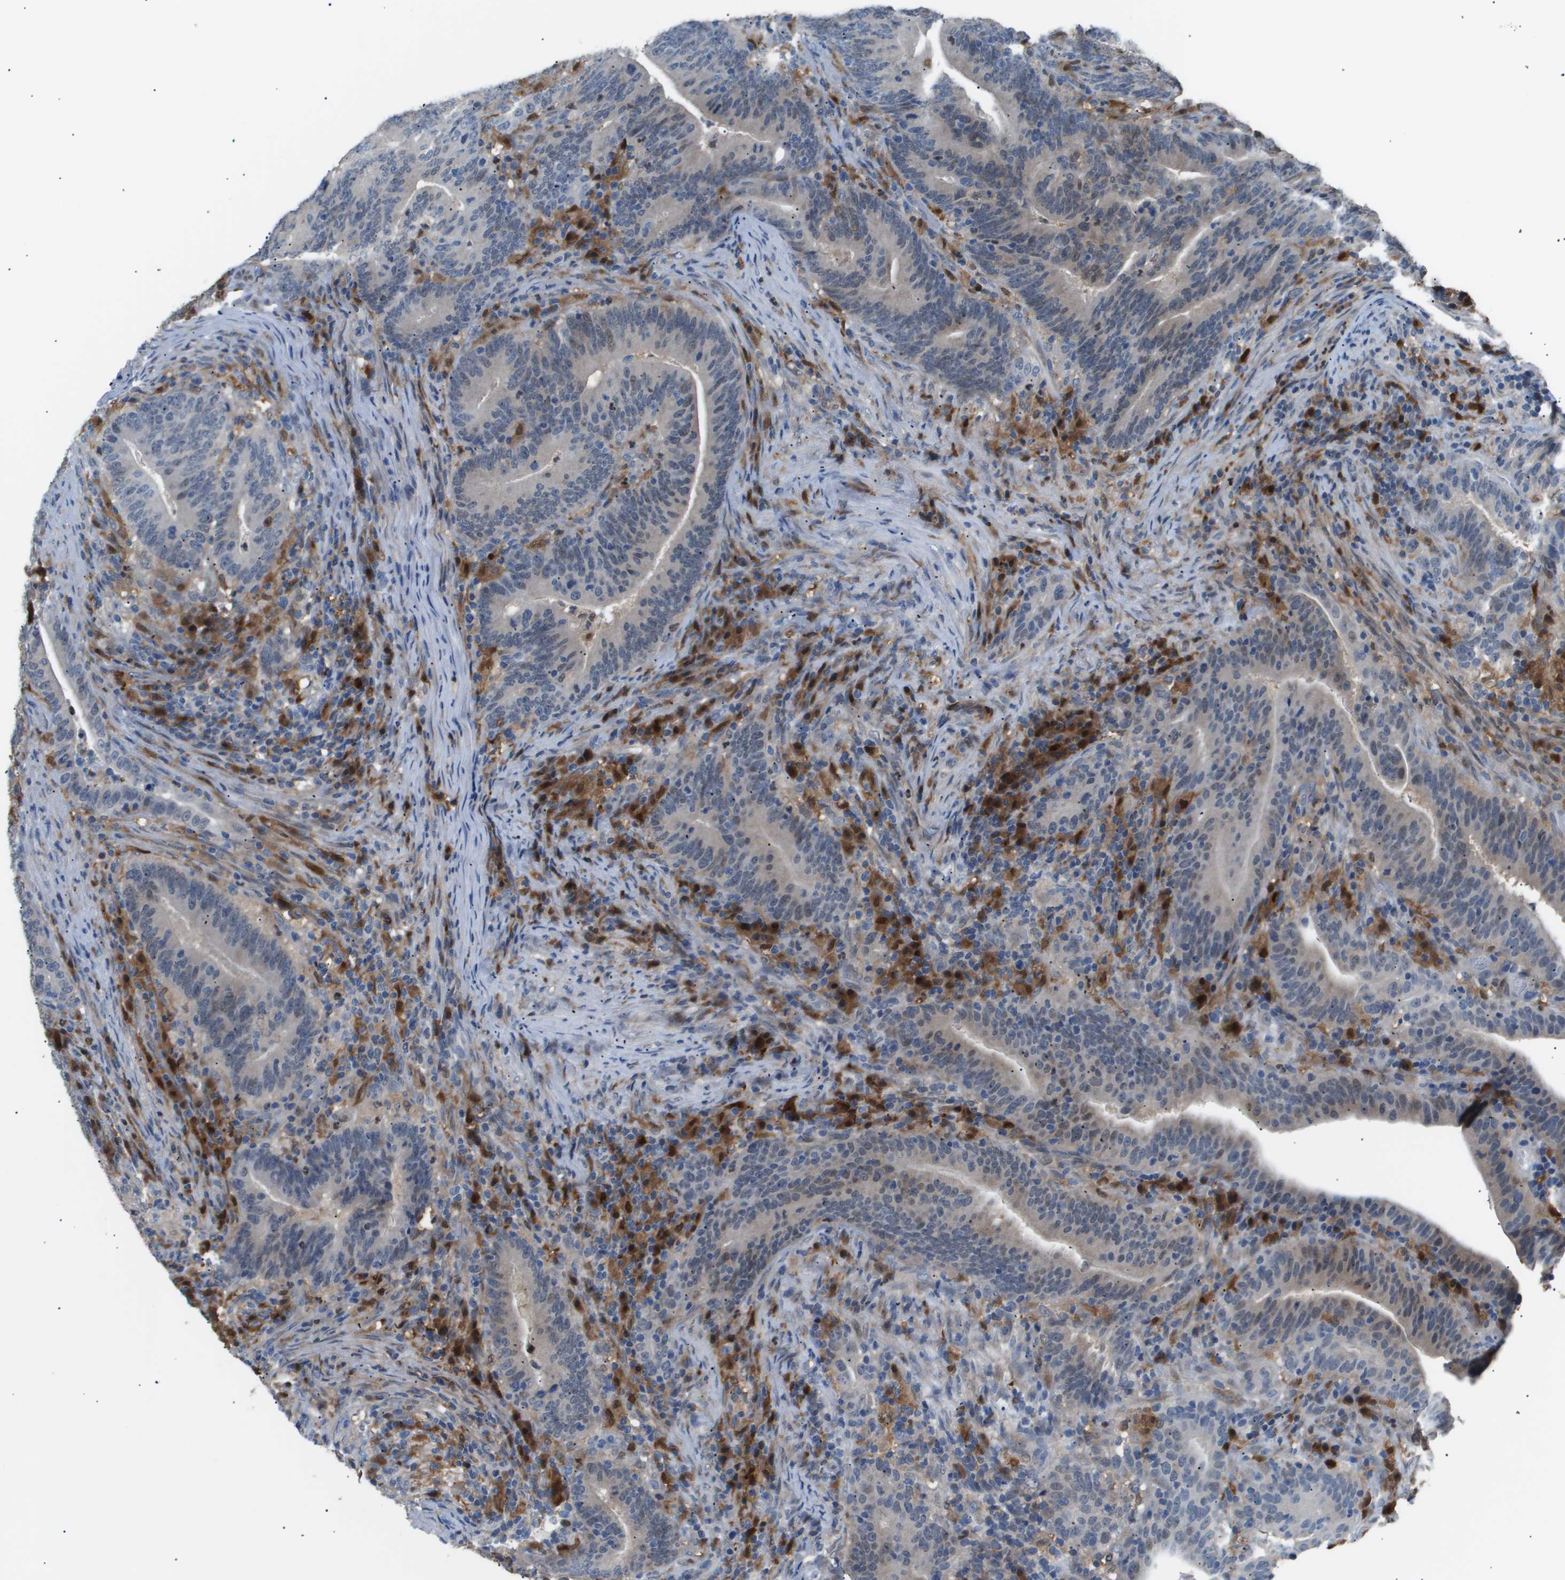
{"staining": {"intensity": "weak", "quantity": "<25%", "location": "cytoplasmic/membranous,nuclear"}, "tissue": "colorectal cancer", "cell_type": "Tumor cells", "image_type": "cancer", "snomed": [{"axis": "morphology", "description": "Adenocarcinoma, NOS"}, {"axis": "topography", "description": "Colon"}], "caption": "Tumor cells are negative for protein expression in human colorectal cancer.", "gene": "AKR1A1", "patient": {"sex": "female", "age": 66}}